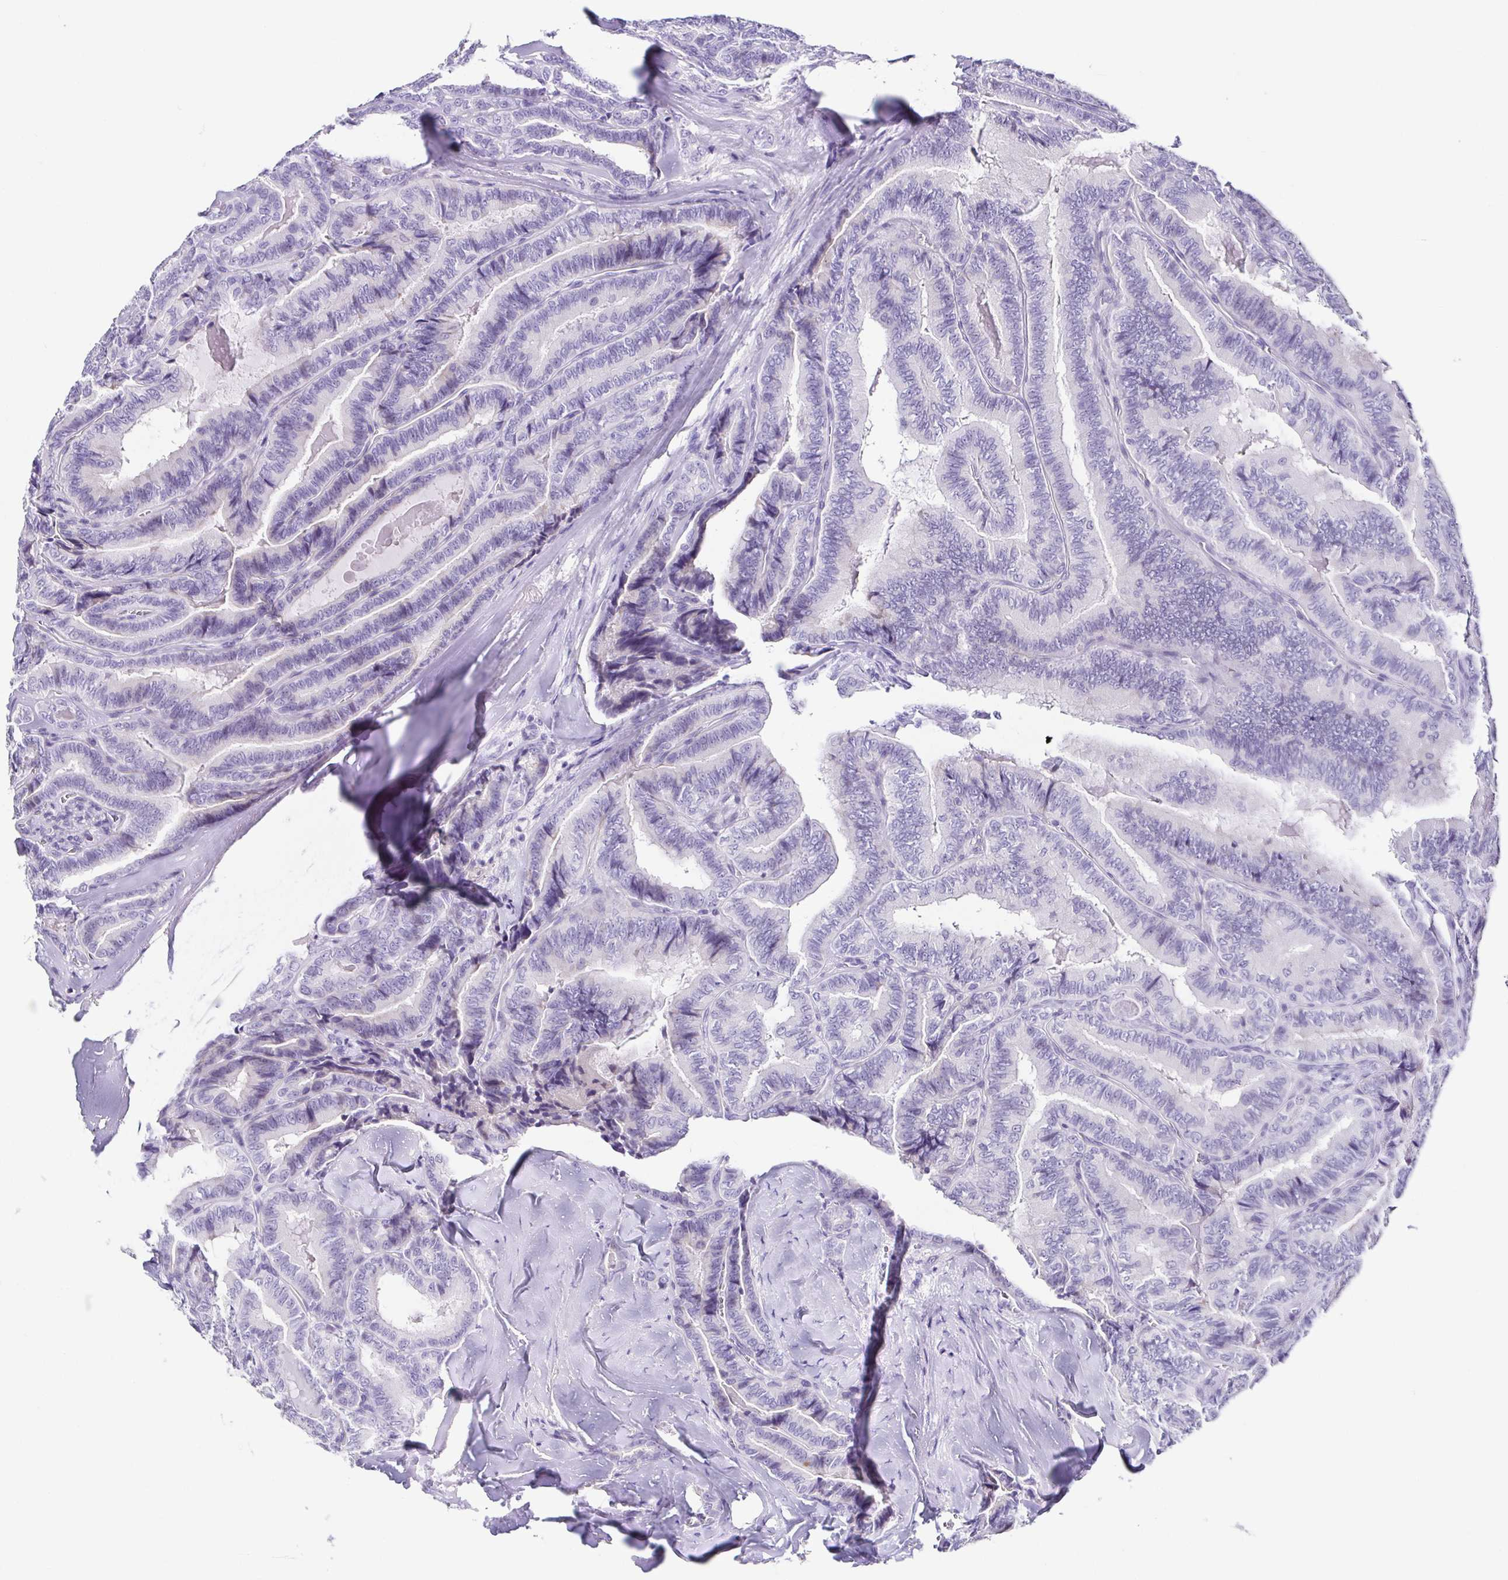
{"staining": {"intensity": "negative", "quantity": "none", "location": "none"}, "tissue": "thyroid cancer", "cell_type": "Tumor cells", "image_type": "cancer", "snomed": [{"axis": "morphology", "description": "Papillary adenocarcinoma, NOS"}, {"axis": "topography", "description": "Thyroid gland"}], "caption": "Tumor cells show no significant protein positivity in thyroid papillary adenocarcinoma.", "gene": "TNNT2", "patient": {"sex": "male", "age": 61}}